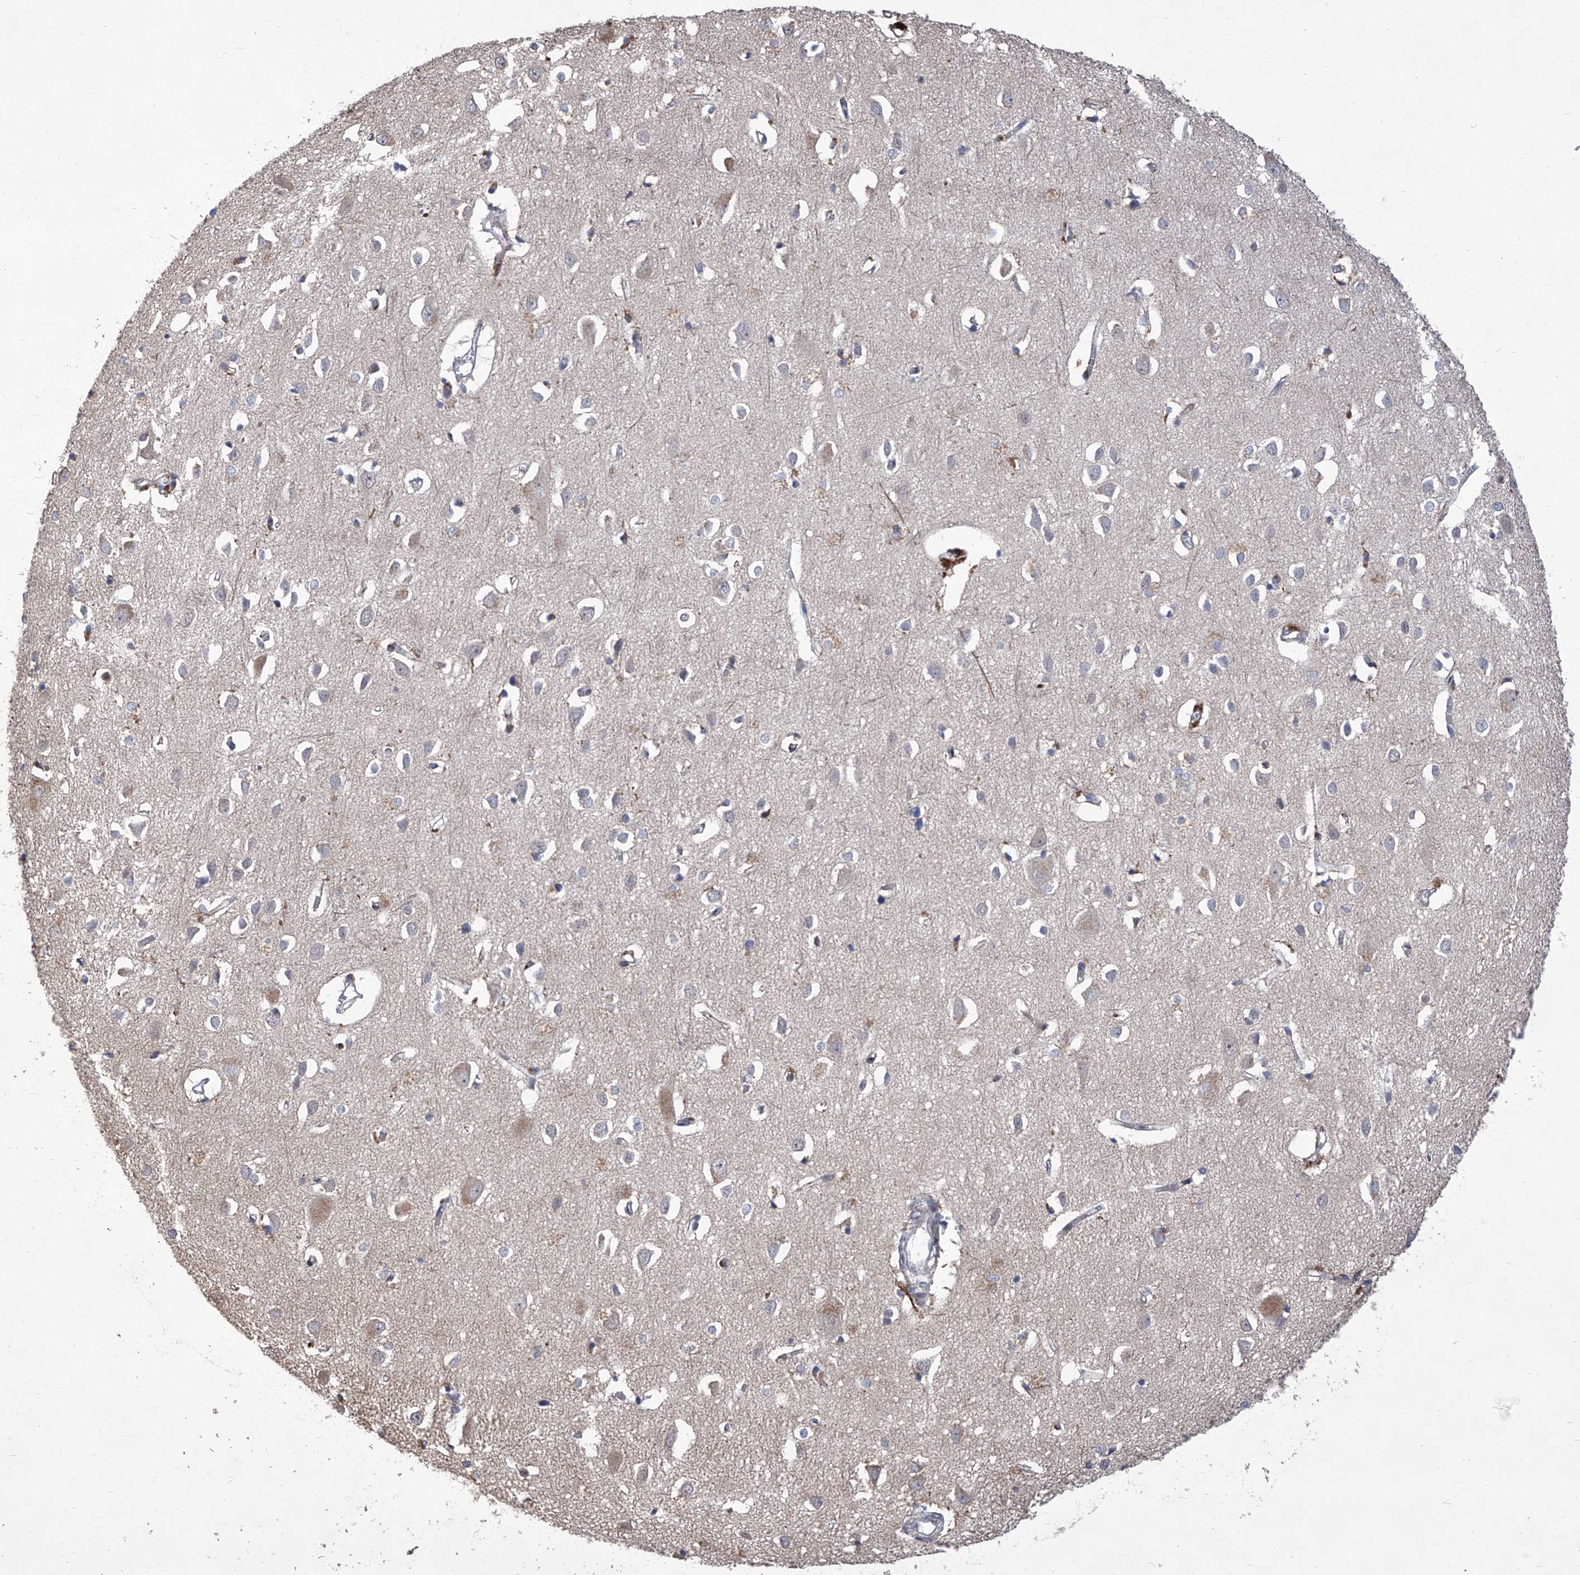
{"staining": {"intensity": "negative", "quantity": "none", "location": "none"}, "tissue": "cerebral cortex", "cell_type": "Endothelial cells", "image_type": "normal", "snomed": [{"axis": "morphology", "description": "Normal tissue, NOS"}, {"axis": "topography", "description": "Cerebral cortex"}], "caption": "The IHC histopathology image has no significant expression in endothelial cells of cerebral cortex.", "gene": "FARP2", "patient": {"sex": "female", "age": 64}}